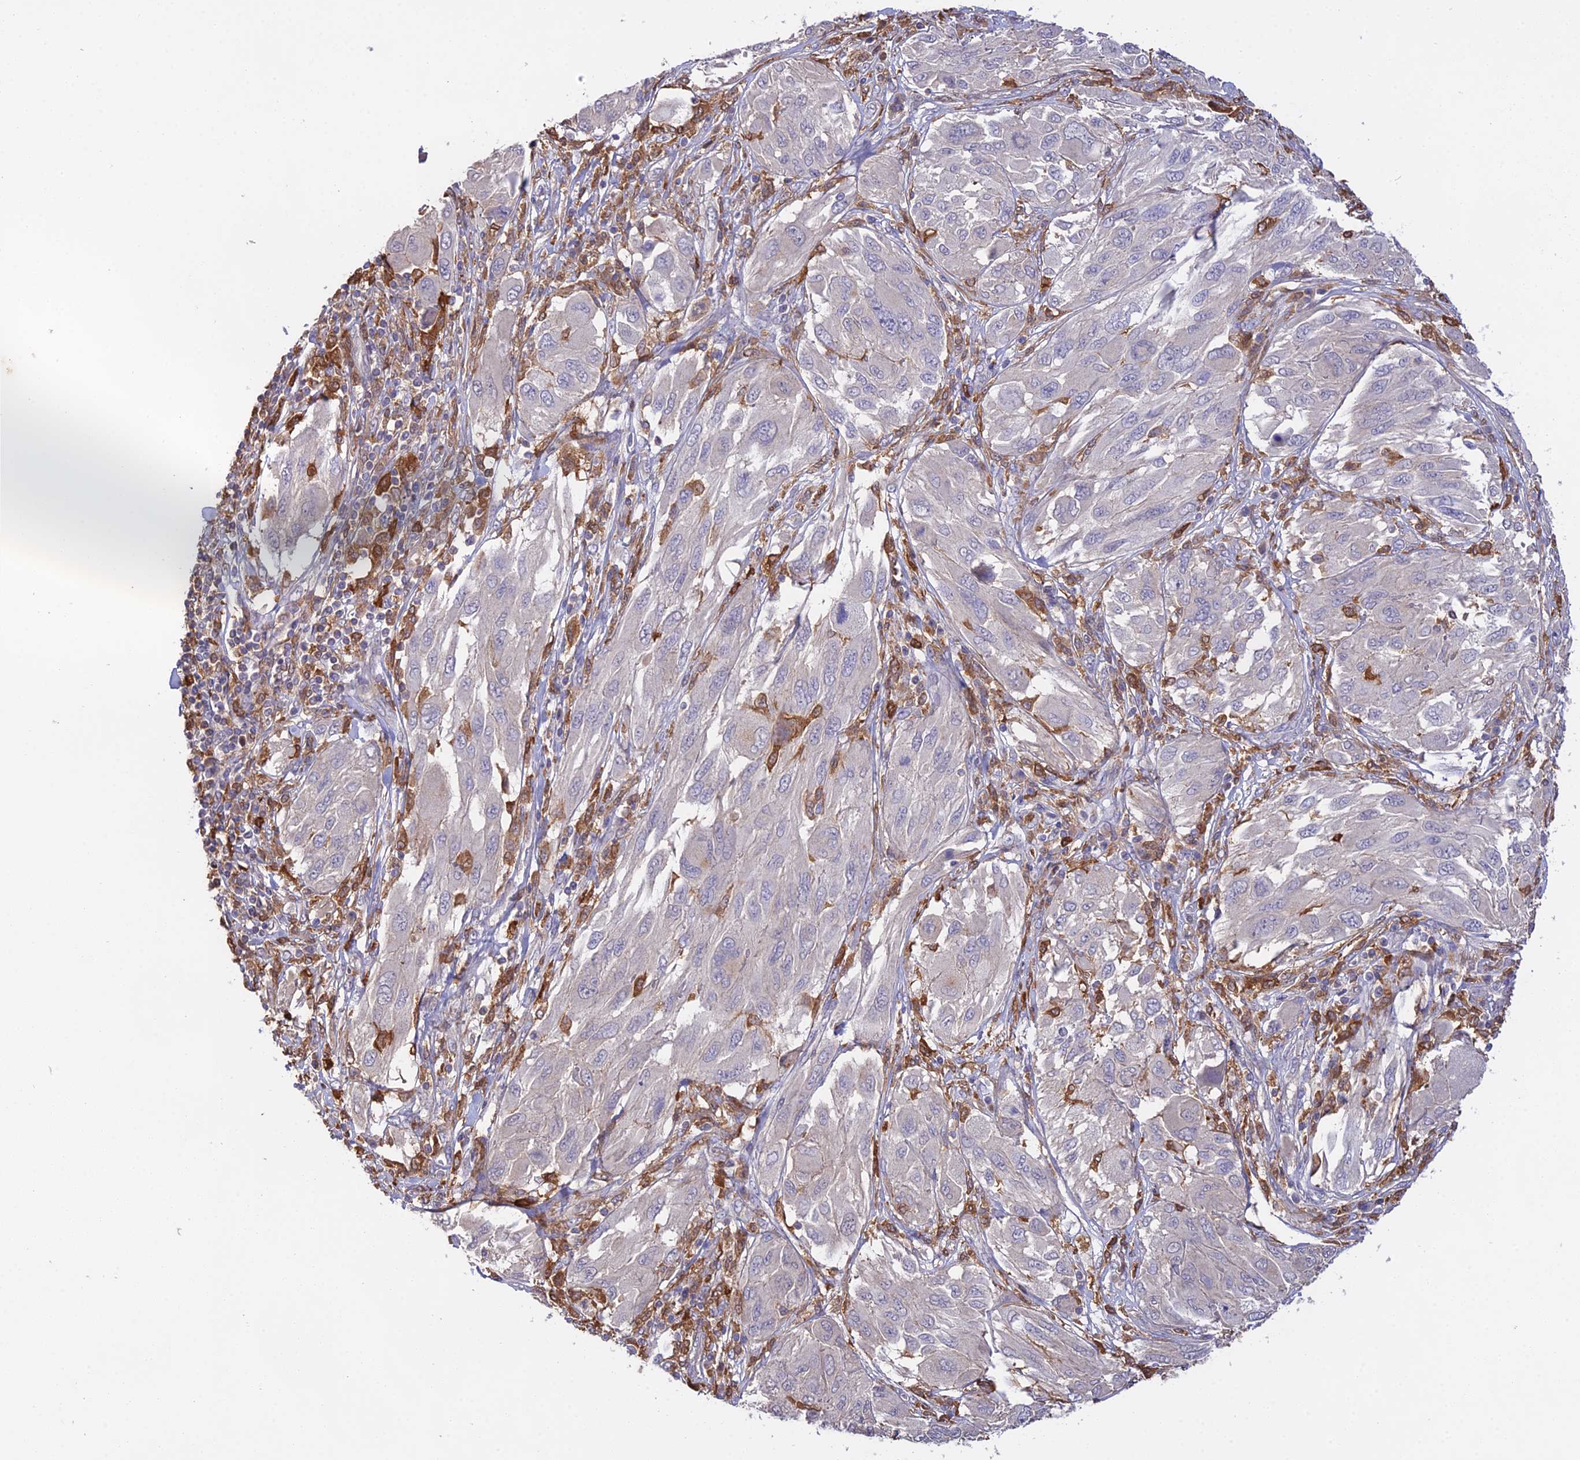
{"staining": {"intensity": "negative", "quantity": "none", "location": "none"}, "tissue": "melanoma", "cell_type": "Tumor cells", "image_type": "cancer", "snomed": [{"axis": "morphology", "description": "Malignant melanoma, NOS"}, {"axis": "topography", "description": "Skin"}], "caption": "IHC image of neoplastic tissue: human malignant melanoma stained with DAB shows no significant protein expression in tumor cells.", "gene": "FBP1", "patient": {"sex": "female", "age": 91}}